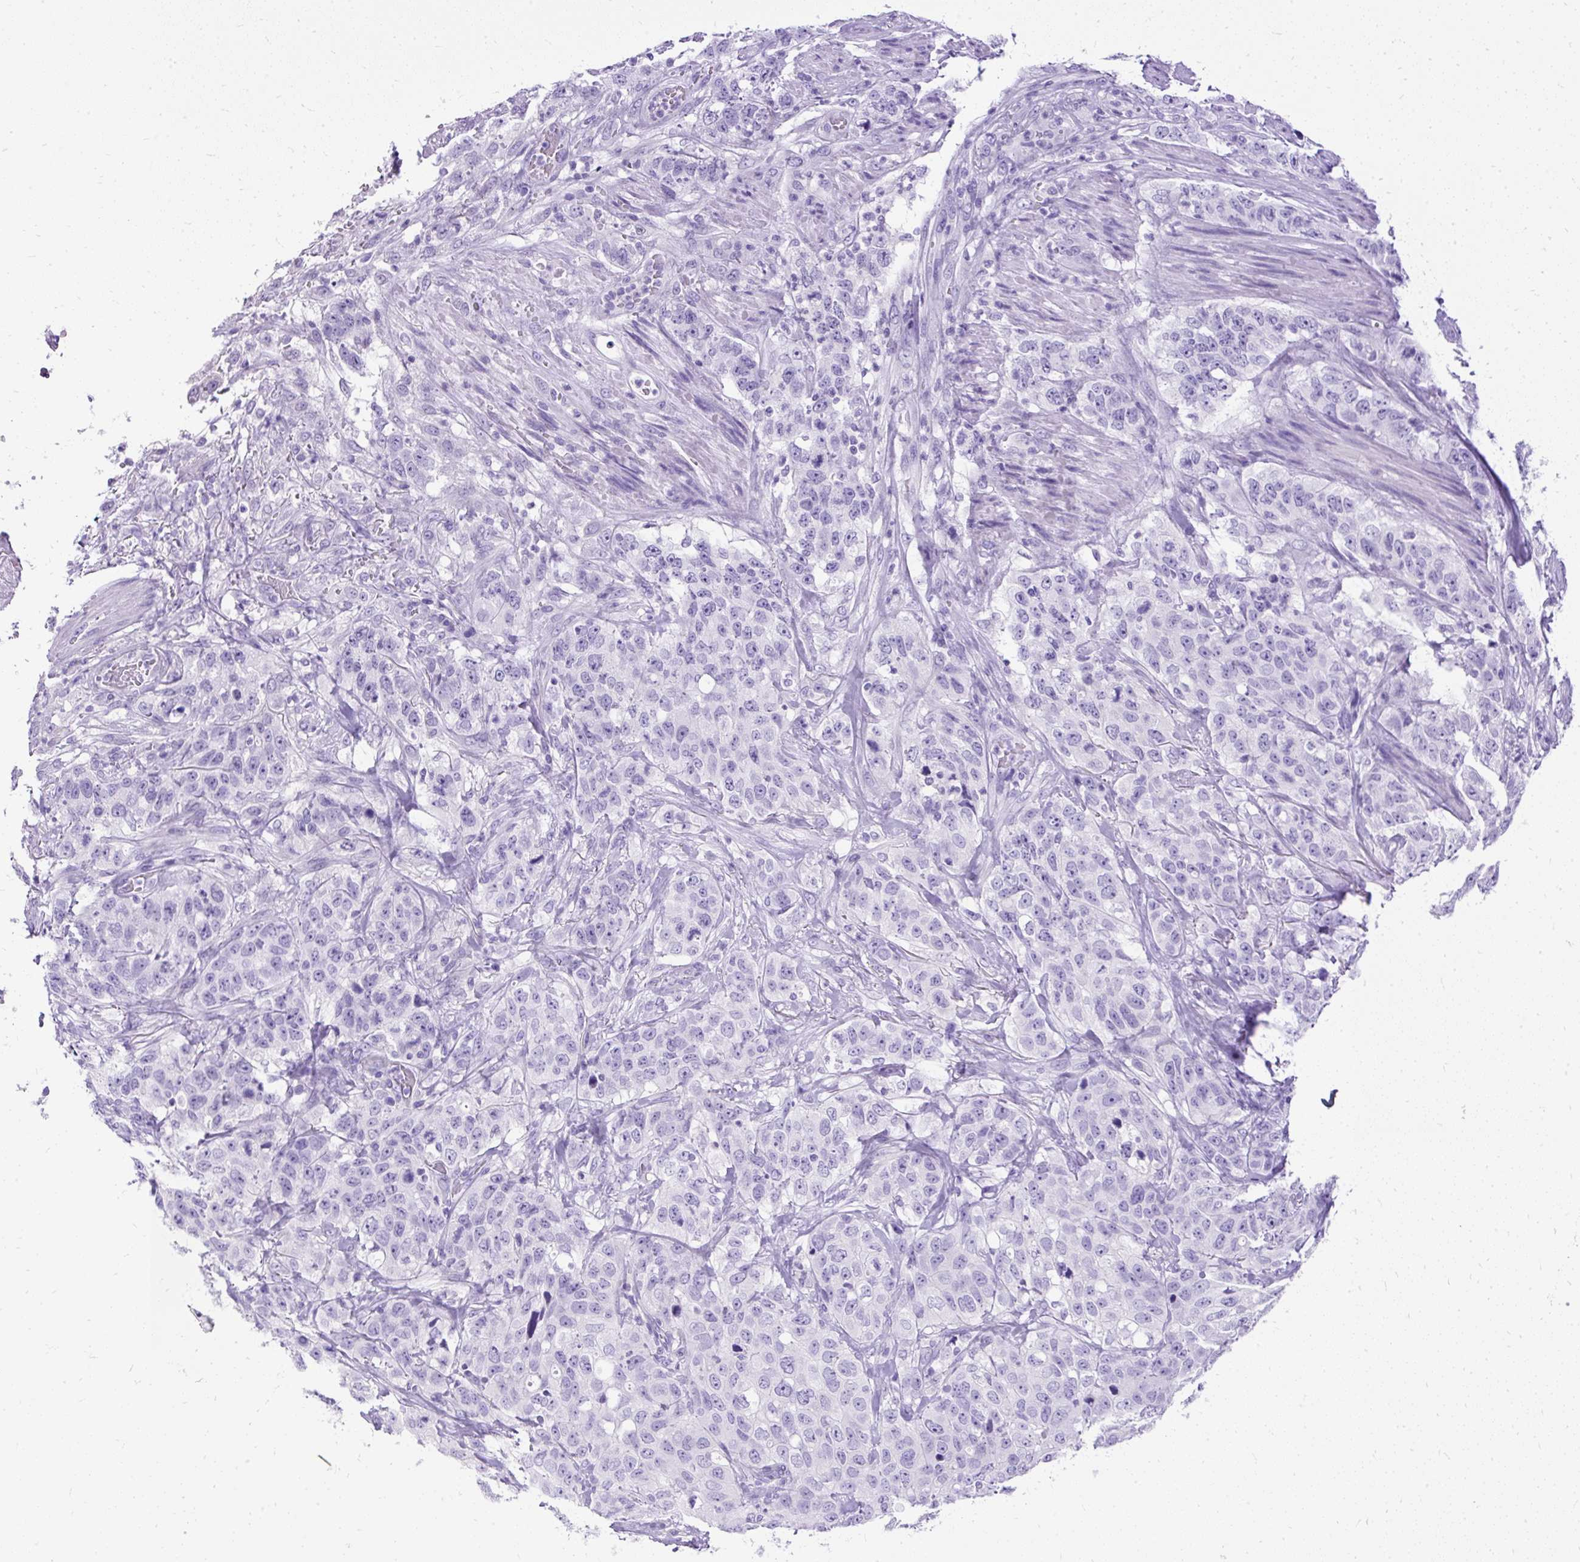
{"staining": {"intensity": "negative", "quantity": "none", "location": "none"}, "tissue": "stomach cancer", "cell_type": "Tumor cells", "image_type": "cancer", "snomed": [{"axis": "morphology", "description": "Adenocarcinoma, NOS"}, {"axis": "topography", "description": "Stomach"}], "caption": "The micrograph reveals no significant positivity in tumor cells of stomach cancer.", "gene": "HEY1", "patient": {"sex": "male", "age": 48}}